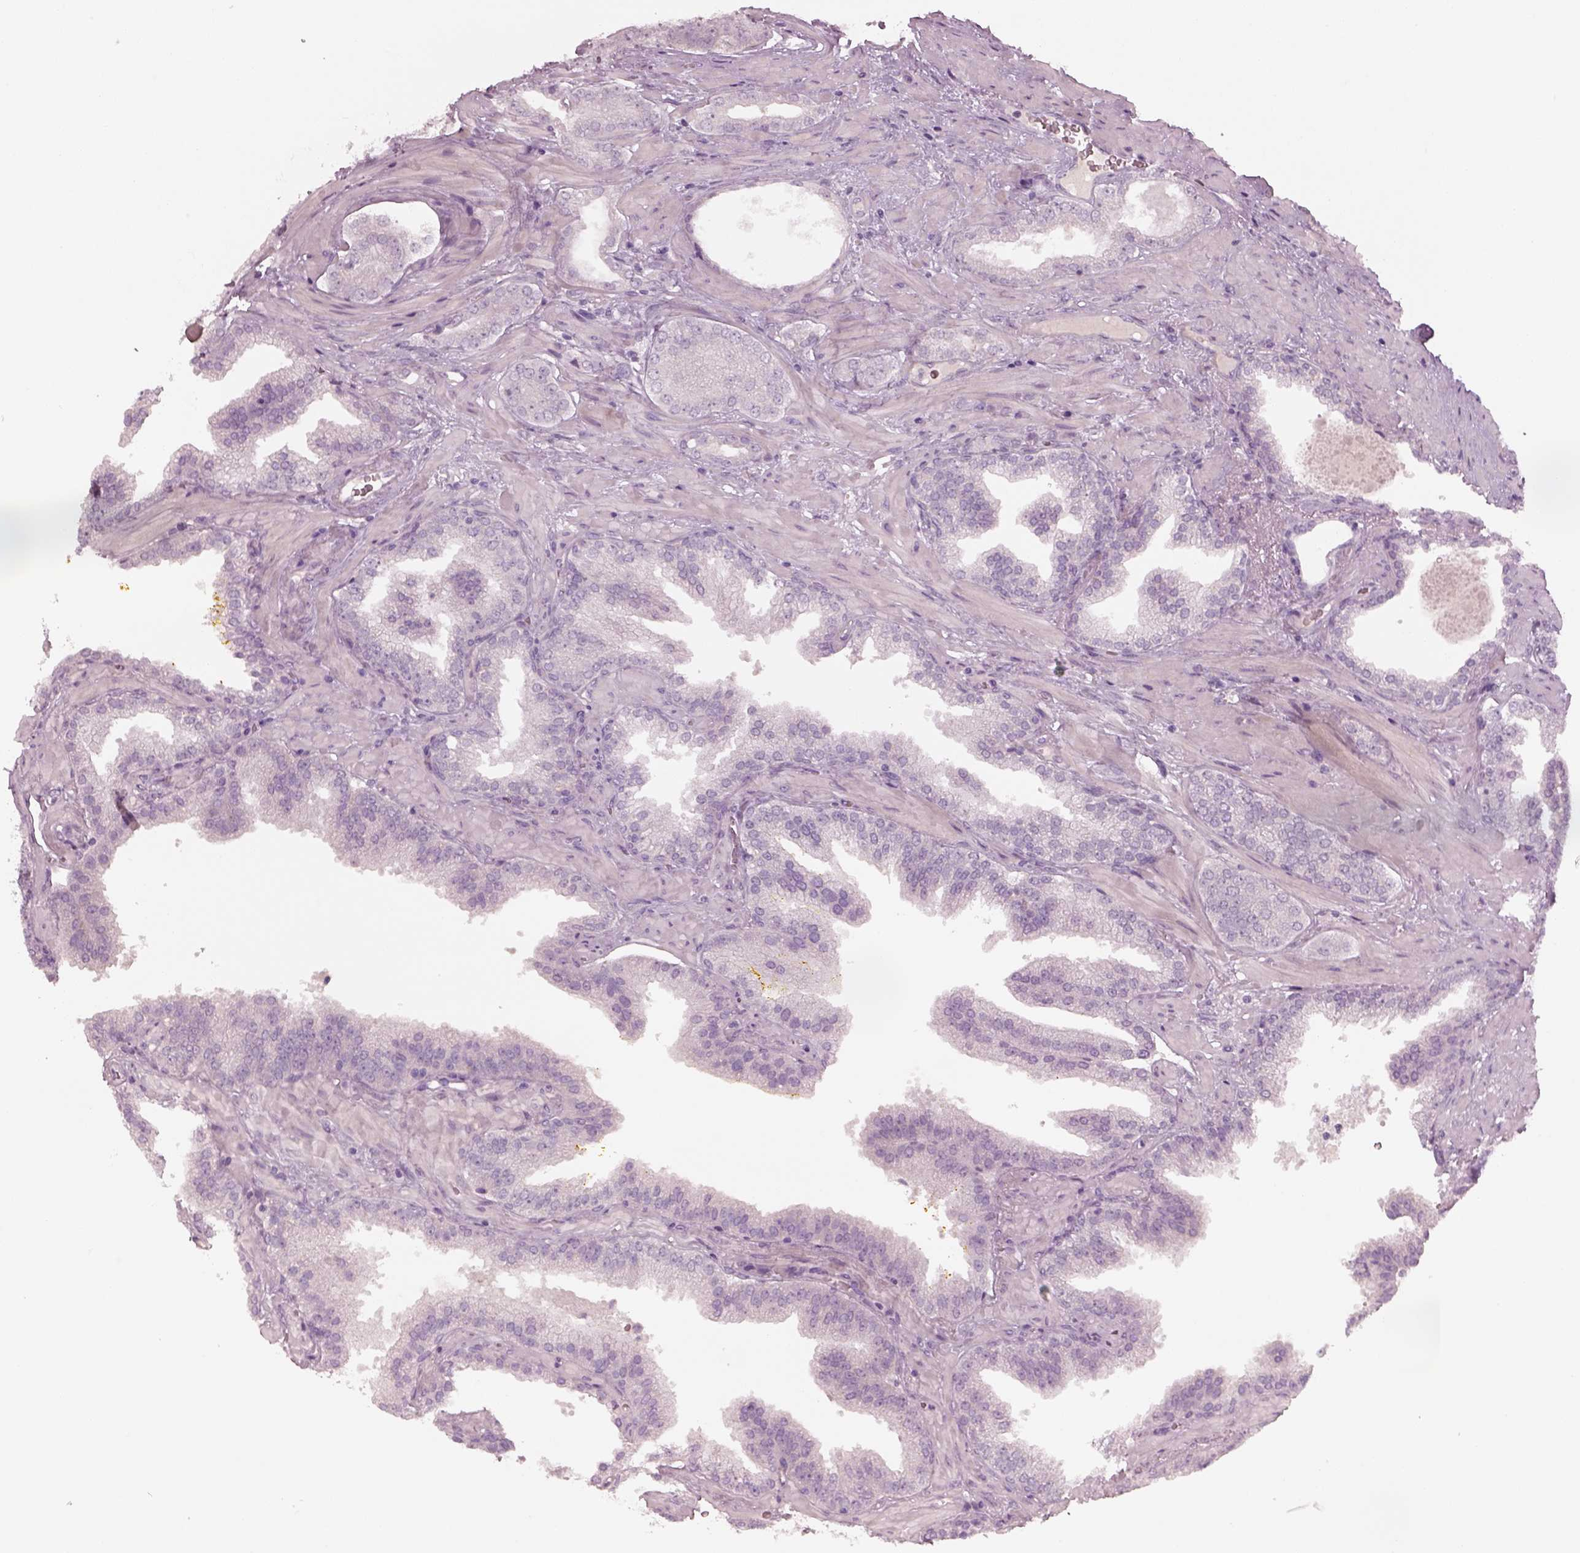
{"staining": {"intensity": "negative", "quantity": "none", "location": "none"}, "tissue": "prostate cancer", "cell_type": "Tumor cells", "image_type": "cancer", "snomed": [{"axis": "morphology", "description": "Adenocarcinoma, NOS"}, {"axis": "topography", "description": "Prostate"}], "caption": "This is an immunohistochemistry (IHC) micrograph of prostate cancer (adenocarcinoma). There is no staining in tumor cells.", "gene": "SPATA6L", "patient": {"sex": "male", "age": 63}}